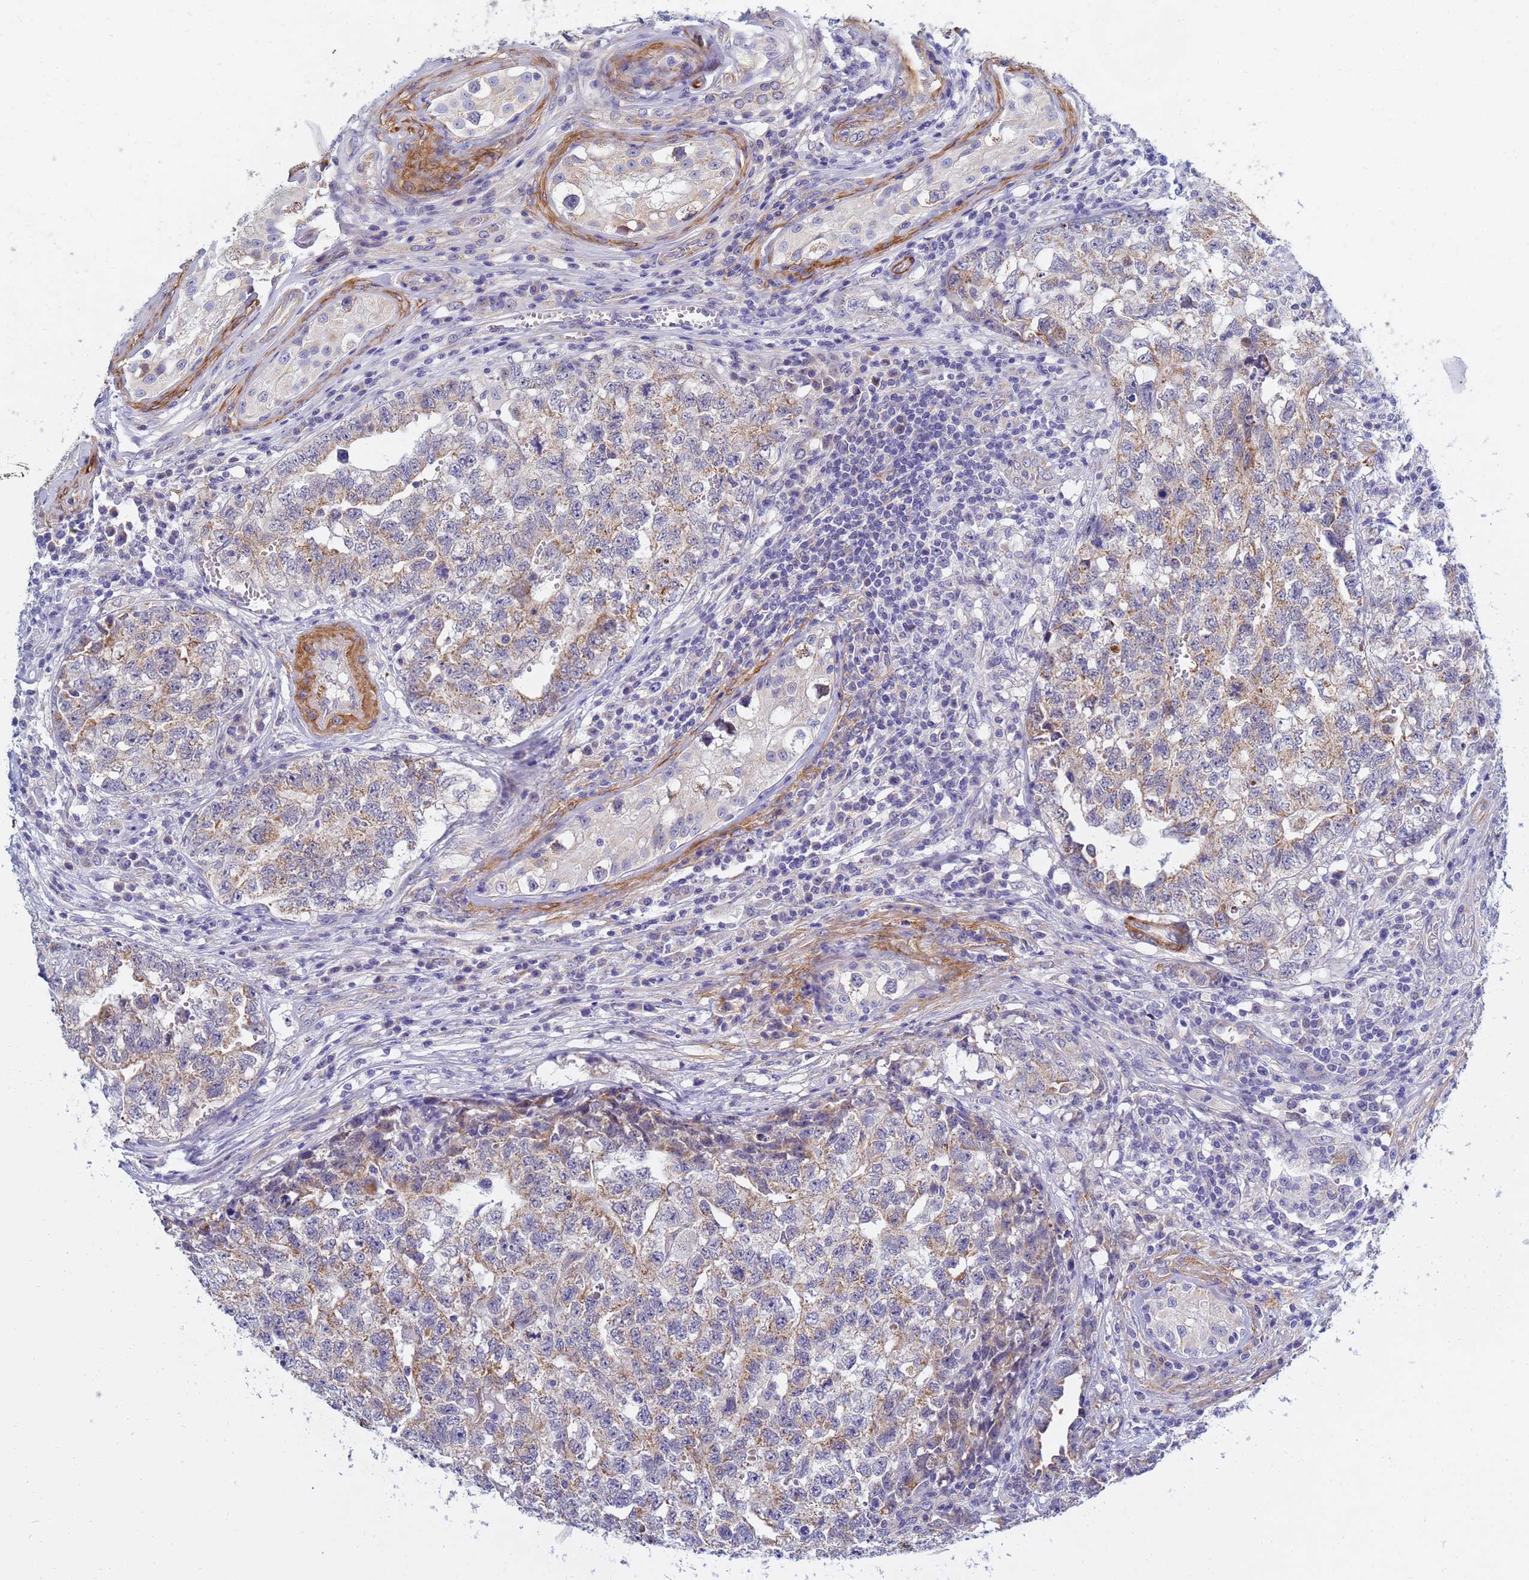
{"staining": {"intensity": "weak", "quantity": ">75%", "location": "cytoplasmic/membranous"}, "tissue": "testis cancer", "cell_type": "Tumor cells", "image_type": "cancer", "snomed": [{"axis": "morphology", "description": "Carcinoma, Embryonal, NOS"}, {"axis": "topography", "description": "Testis"}], "caption": "IHC micrograph of testis cancer (embryonal carcinoma) stained for a protein (brown), which shows low levels of weak cytoplasmic/membranous staining in approximately >75% of tumor cells.", "gene": "SDR39U1", "patient": {"sex": "male", "age": 31}}